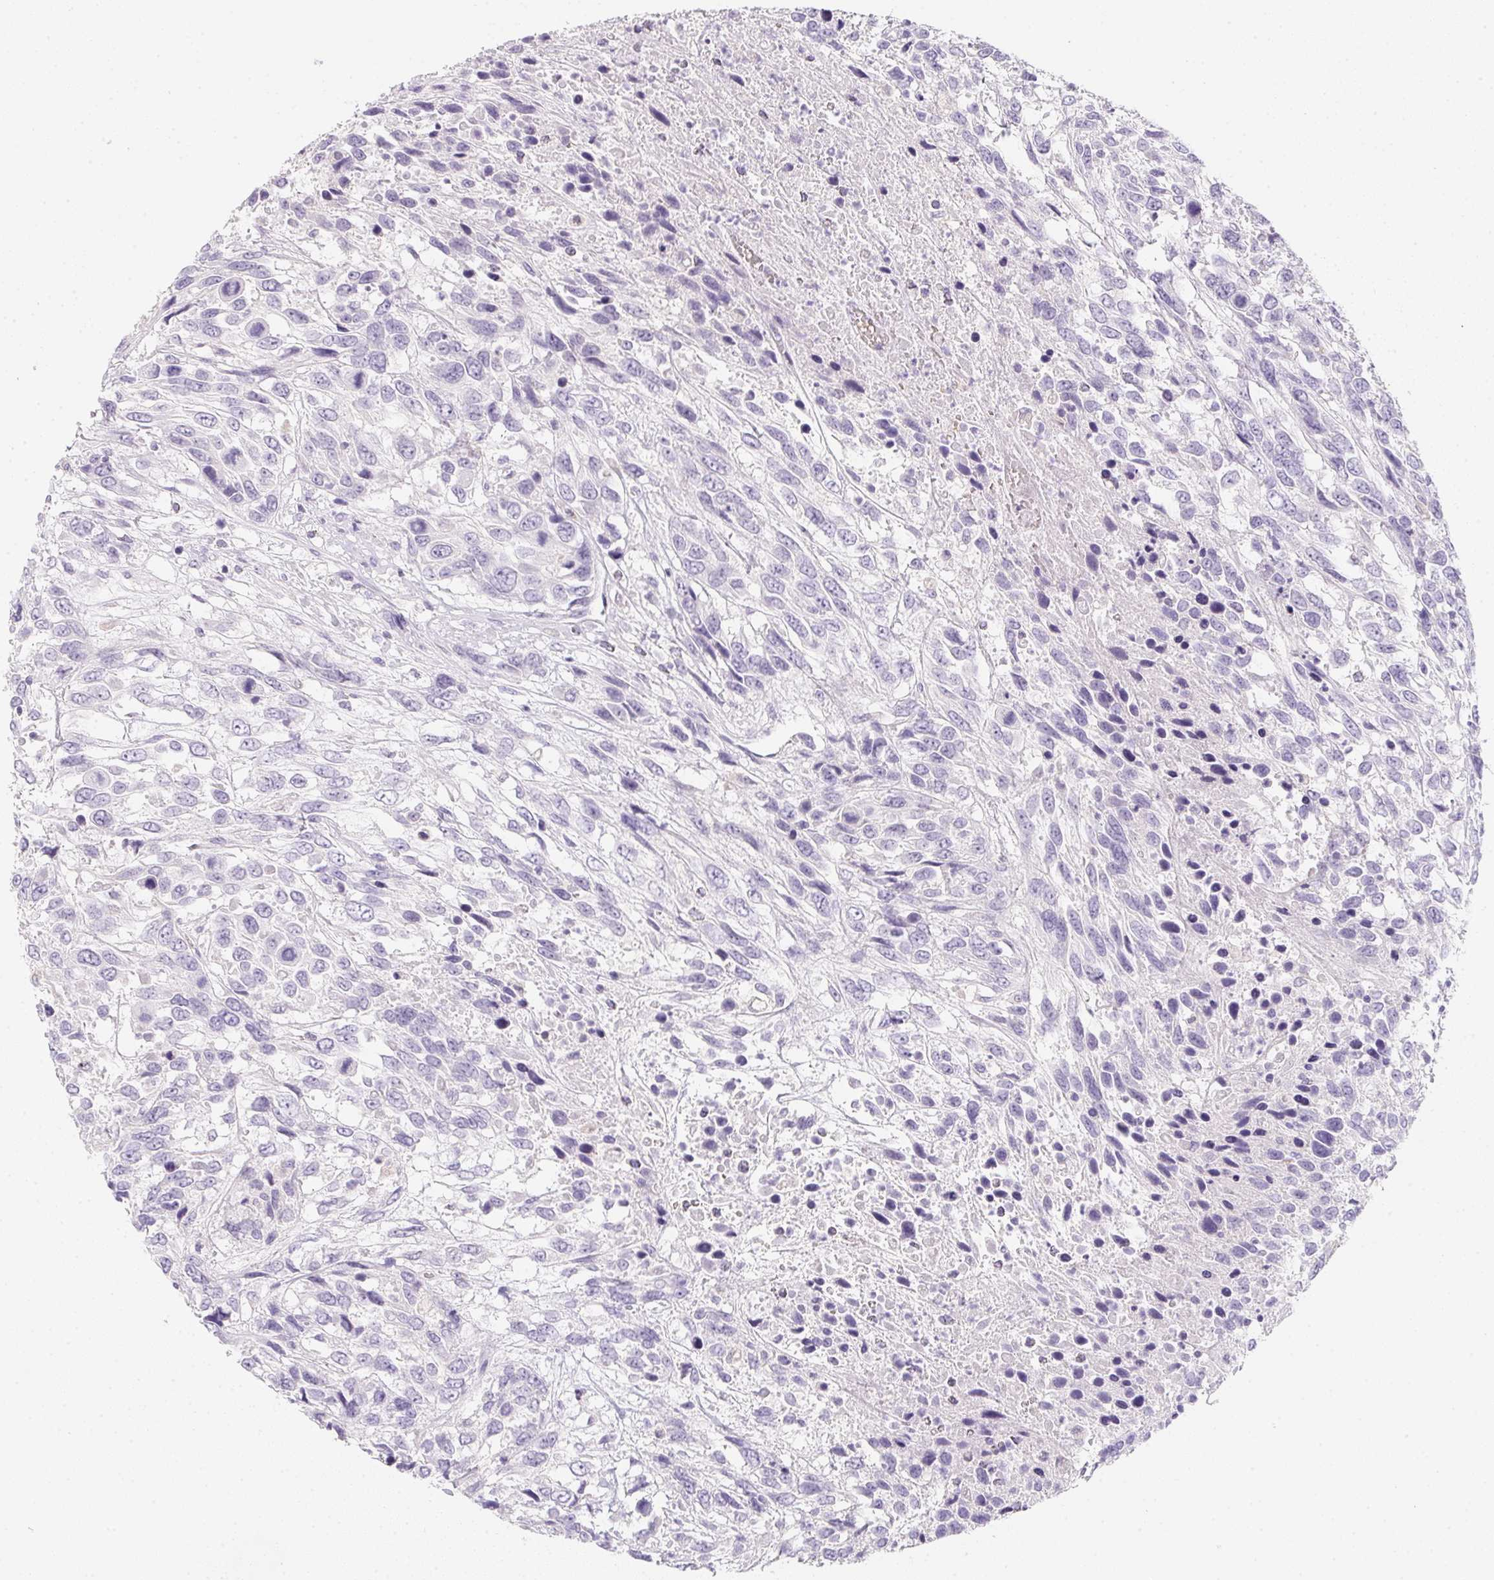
{"staining": {"intensity": "negative", "quantity": "none", "location": "none"}, "tissue": "urothelial cancer", "cell_type": "Tumor cells", "image_type": "cancer", "snomed": [{"axis": "morphology", "description": "Urothelial carcinoma, High grade"}, {"axis": "topography", "description": "Urinary bladder"}], "caption": "An immunohistochemistry histopathology image of high-grade urothelial carcinoma is shown. There is no staining in tumor cells of high-grade urothelial carcinoma.", "gene": "DCD", "patient": {"sex": "female", "age": 70}}